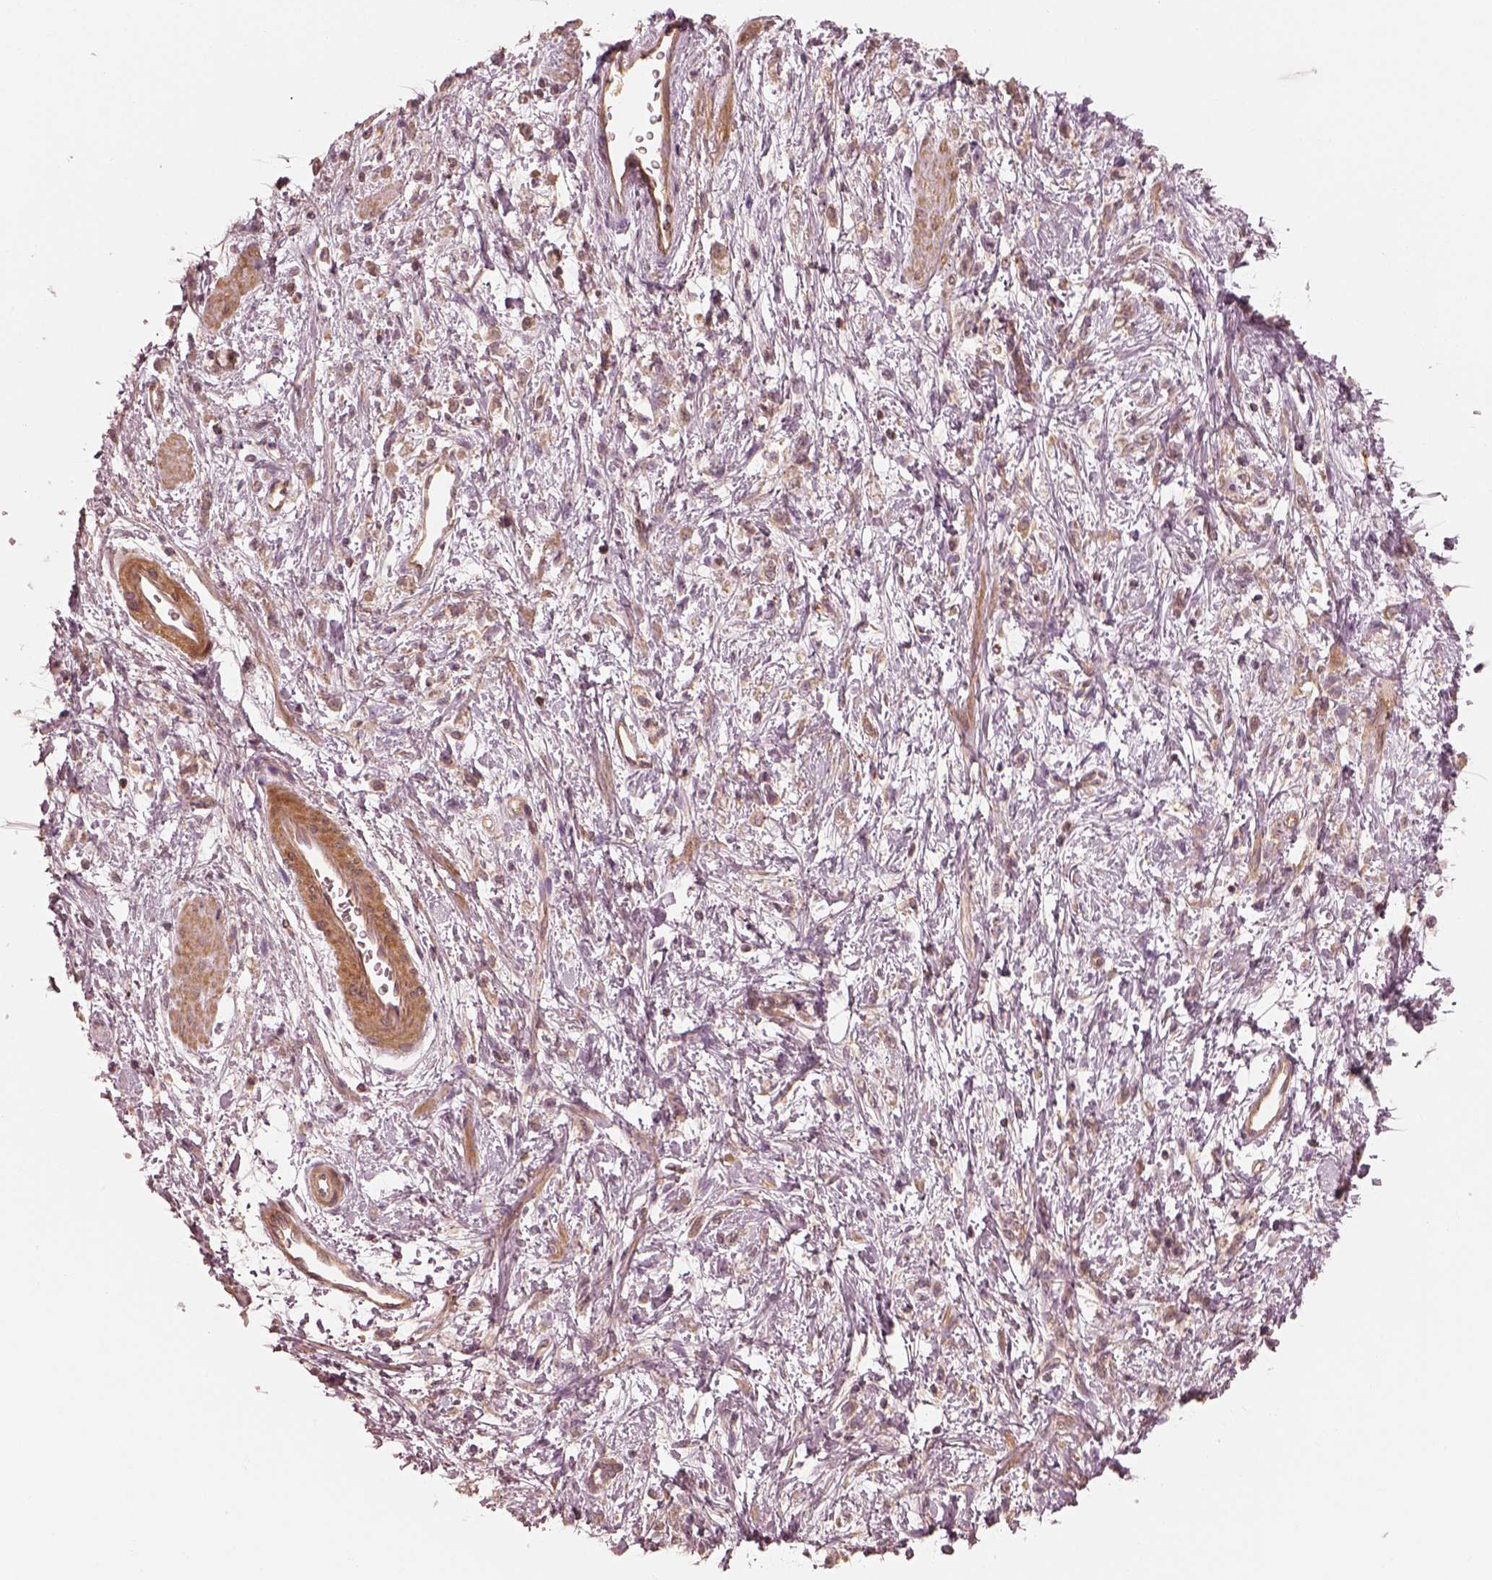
{"staining": {"intensity": "weak", "quantity": ">75%", "location": "cytoplasmic/membranous"}, "tissue": "stomach cancer", "cell_type": "Tumor cells", "image_type": "cancer", "snomed": [{"axis": "morphology", "description": "Adenocarcinoma, NOS"}, {"axis": "topography", "description": "Stomach"}], "caption": "High-power microscopy captured an IHC micrograph of stomach cancer (adenocarcinoma), revealing weak cytoplasmic/membranous staining in about >75% of tumor cells. (DAB IHC with brightfield microscopy, high magnification).", "gene": "FAM107B", "patient": {"sex": "female", "age": 60}}